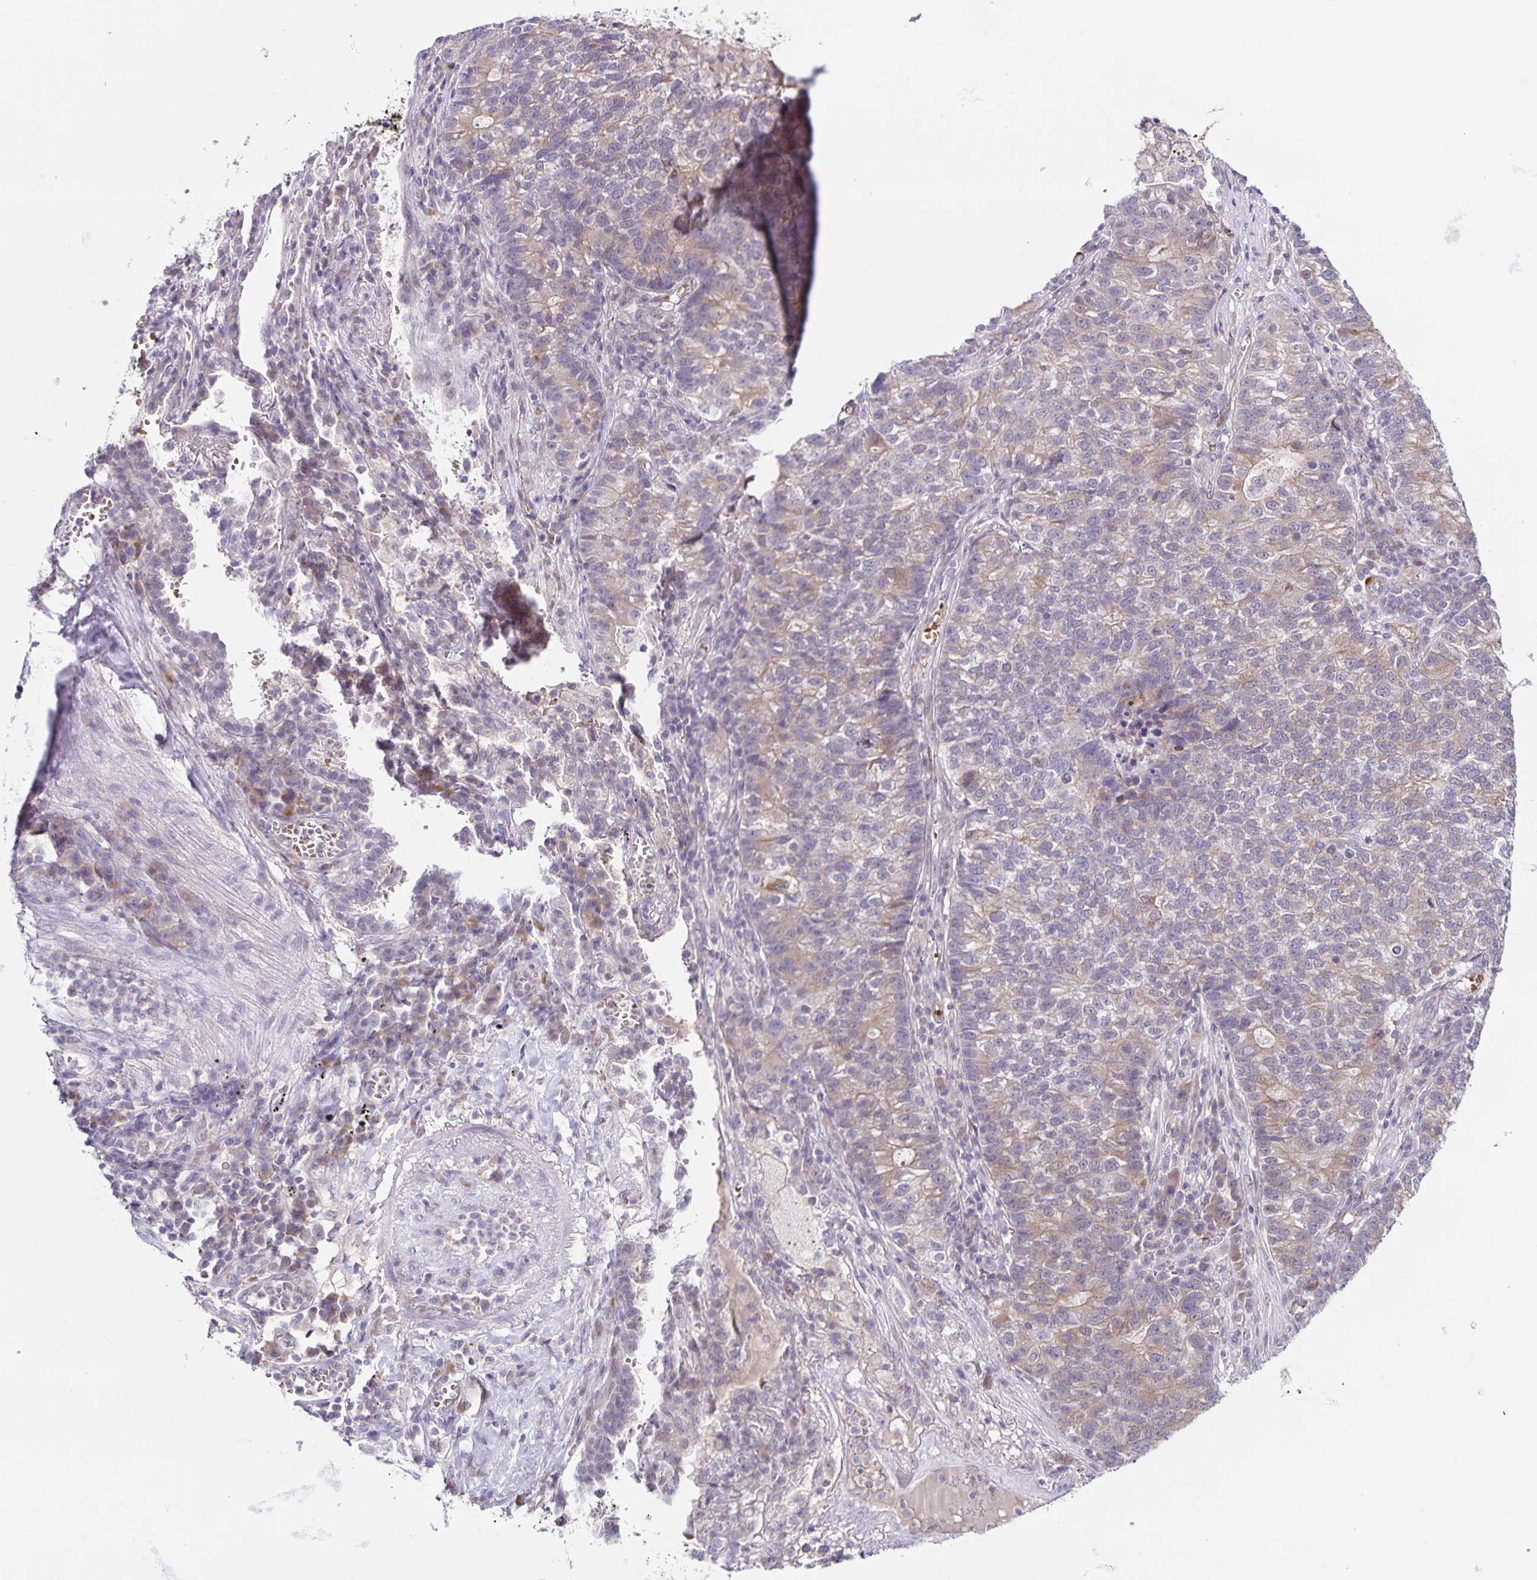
{"staining": {"intensity": "weak", "quantity": "25%-75%", "location": "cytoplasmic/membranous"}, "tissue": "lung cancer", "cell_type": "Tumor cells", "image_type": "cancer", "snomed": [{"axis": "morphology", "description": "Adenocarcinoma, NOS"}, {"axis": "topography", "description": "Lung"}], "caption": "Lung cancer was stained to show a protein in brown. There is low levels of weak cytoplasmic/membranous staining in approximately 25%-75% of tumor cells.", "gene": "STPG4", "patient": {"sex": "male", "age": 57}}